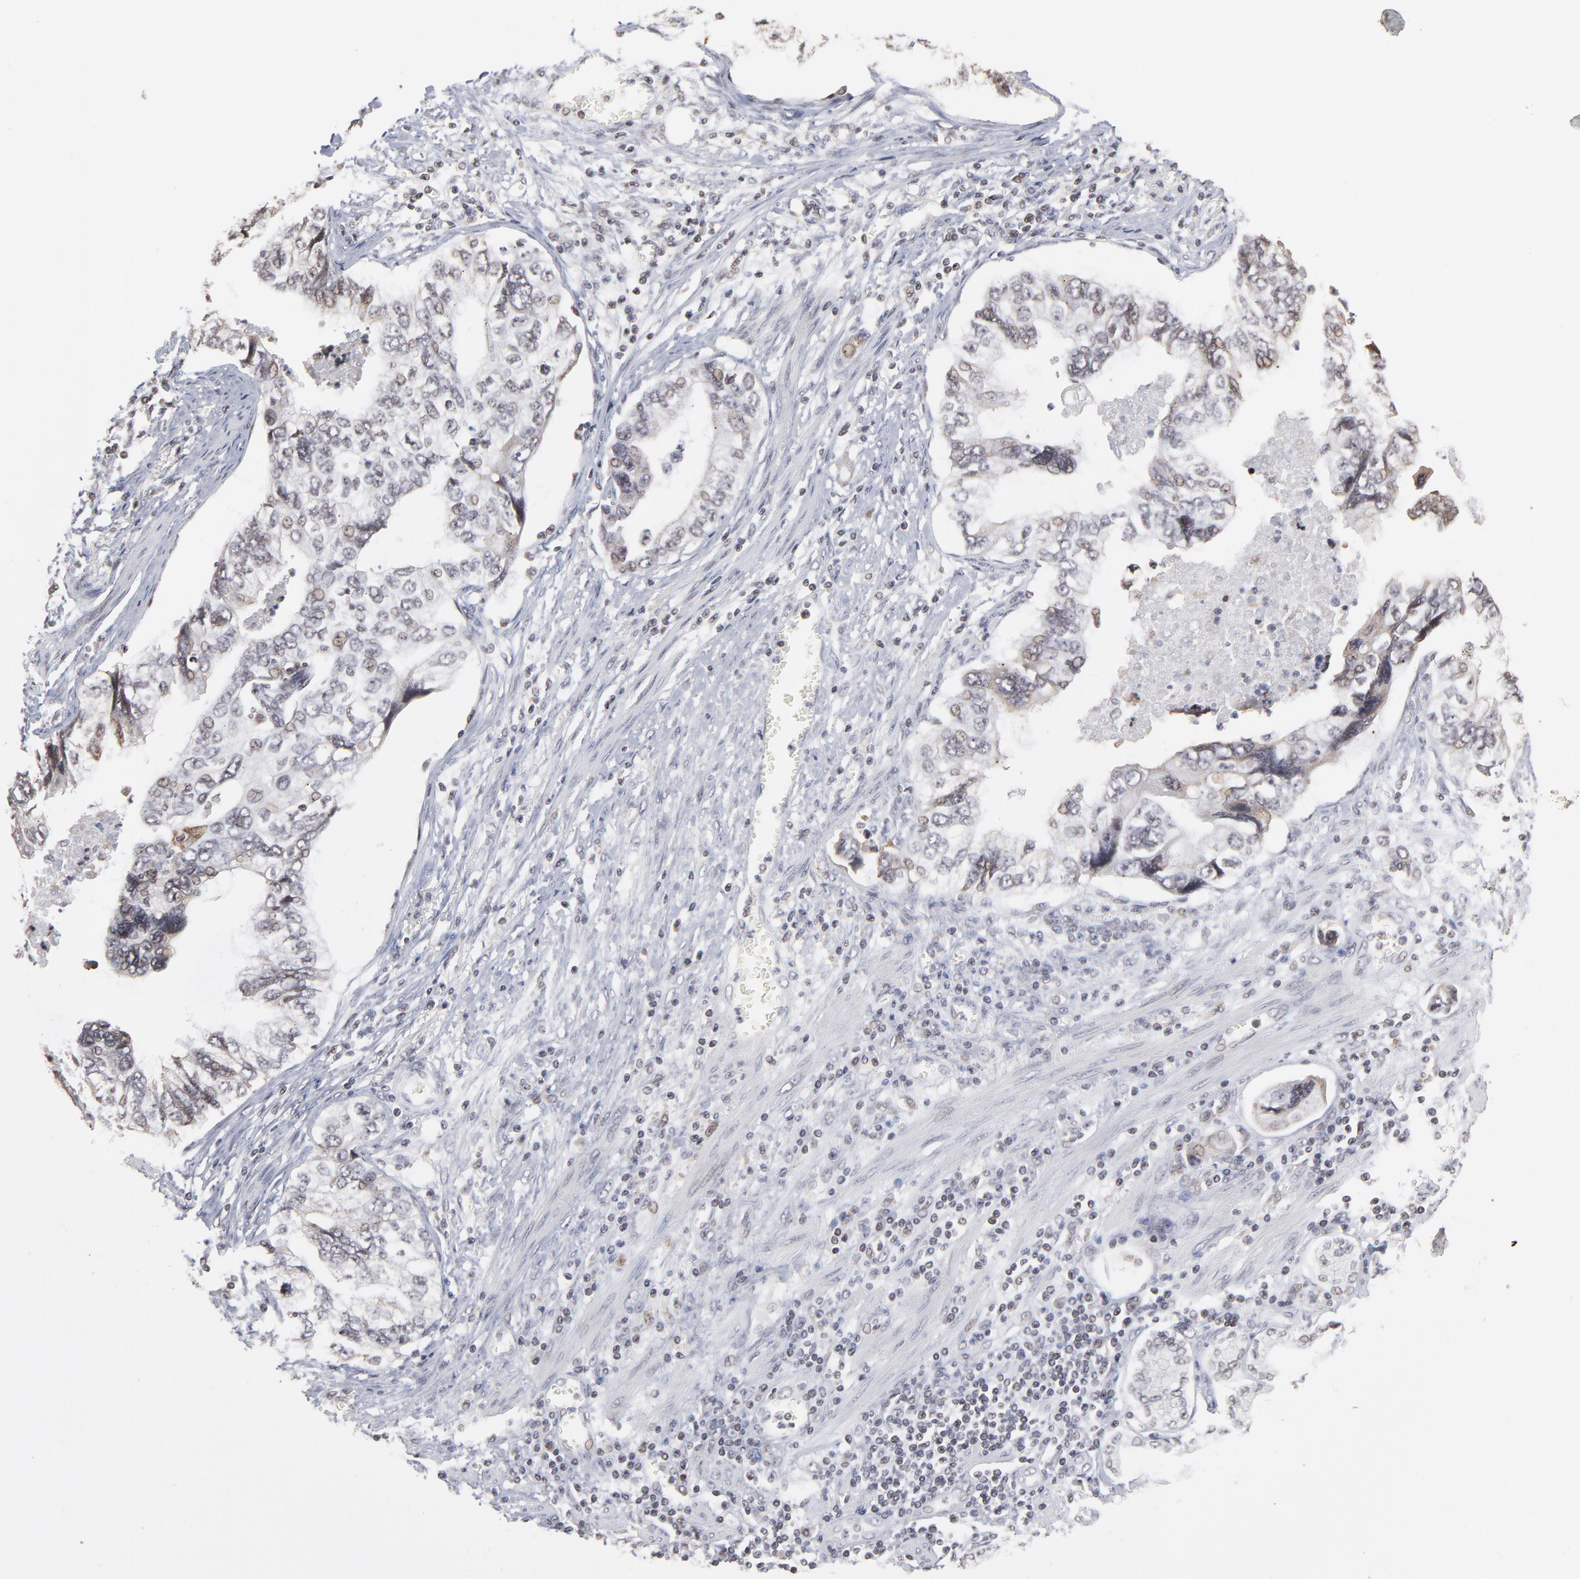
{"staining": {"intensity": "weak", "quantity": "25%-75%", "location": "nuclear"}, "tissue": "stomach cancer", "cell_type": "Tumor cells", "image_type": "cancer", "snomed": [{"axis": "morphology", "description": "Adenocarcinoma, NOS"}, {"axis": "topography", "description": "Pancreas"}, {"axis": "topography", "description": "Stomach, upper"}], "caption": "The image displays immunohistochemical staining of stomach cancer. There is weak nuclear staining is identified in approximately 25%-75% of tumor cells.", "gene": "ARIH1", "patient": {"sex": "male", "age": 77}}